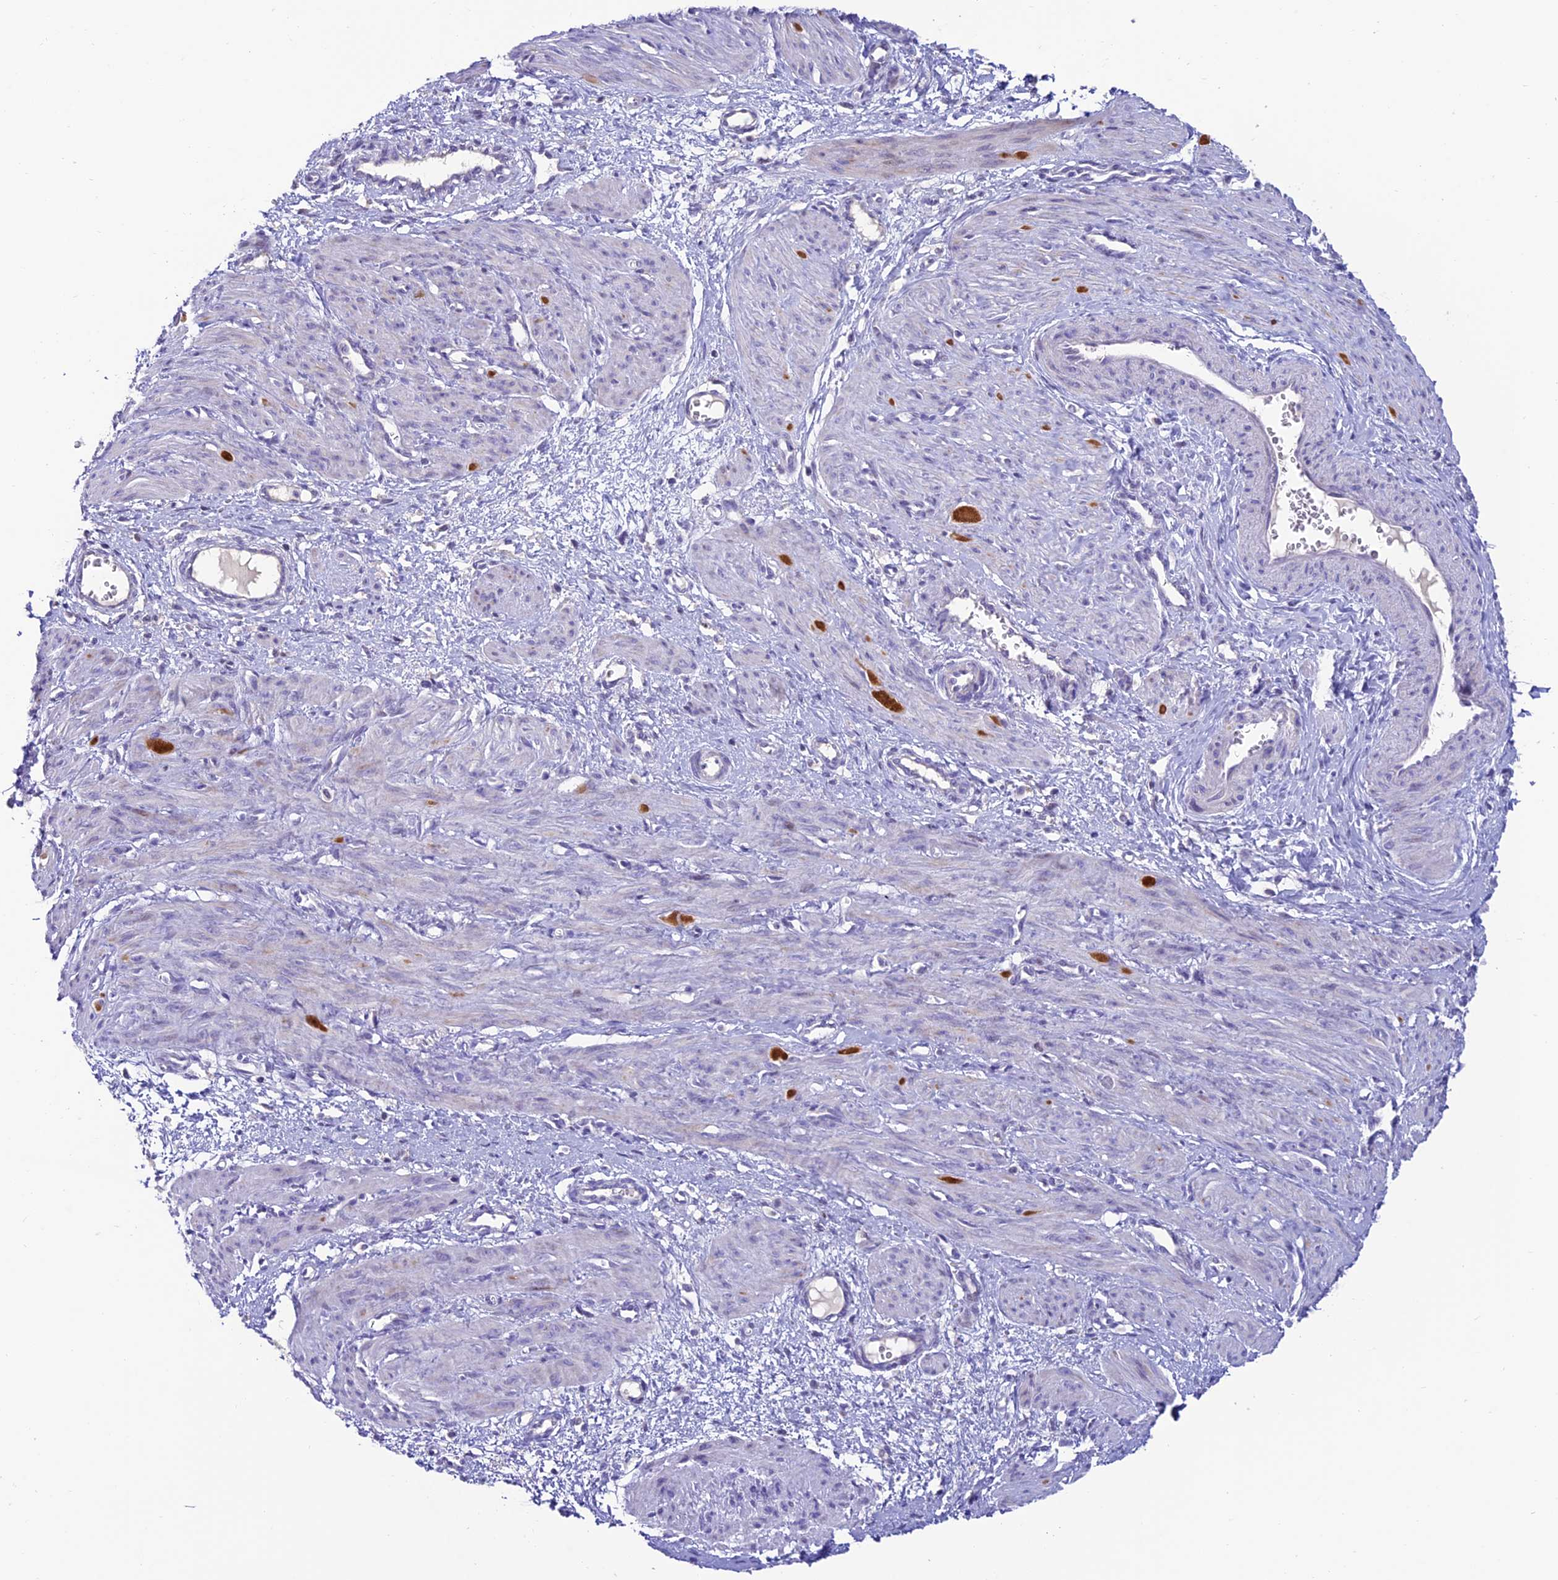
{"staining": {"intensity": "negative", "quantity": "none", "location": "none"}, "tissue": "smooth muscle", "cell_type": "Smooth muscle cells", "image_type": "normal", "snomed": [{"axis": "morphology", "description": "Normal tissue, NOS"}, {"axis": "topography", "description": "Endometrium"}], "caption": "A high-resolution histopathology image shows IHC staining of benign smooth muscle, which demonstrates no significant expression in smooth muscle cells.", "gene": "SLC10A1", "patient": {"sex": "female", "age": 33}}